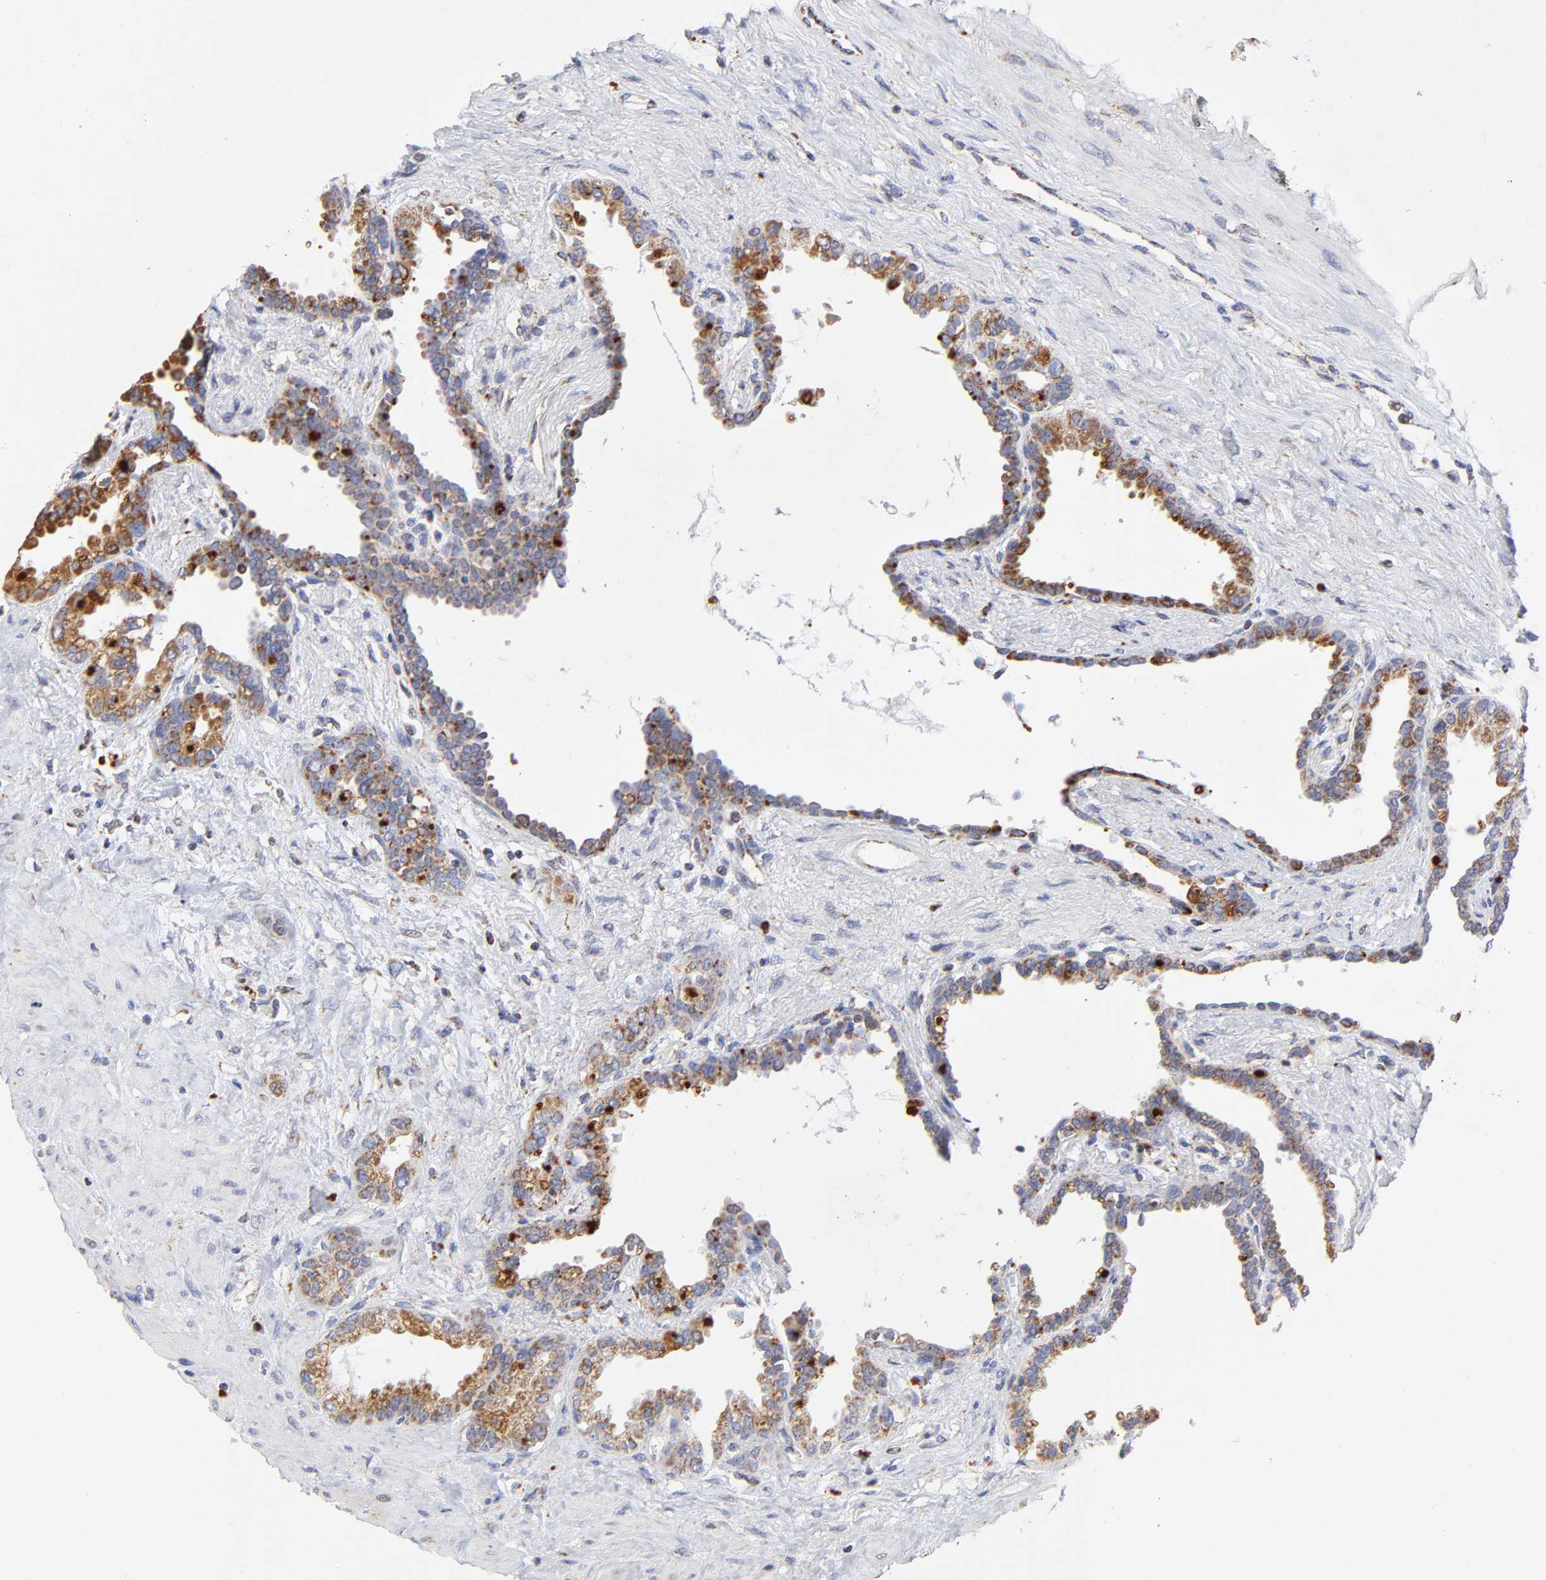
{"staining": {"intensity": "moderate", "quantity": ">75%", "location": "cytoplasmic/membranous"}, "tissue": "seminal vesicle", "cell_type": "Glandular cells", "image_type": "normal", "snomed": [{"axis": "morphology", "description": "Normal tissue, NOS"}, {"axis": "topography", "description": "Seminal veicle"}], "caption": "Immunohistochemical staining of benign human seminal vesicle demonstrates medium levels of moderate cytoplasmic/membranous positivity in approximately >75% of glandular cells. The staining was performed using DAB to visualize the protein expression in brown, while the nuclei were stained in blue with hematoxylin (Magnification: 20x).", "gene": "SSBP1", "patient": {"sex": "male", "age": 61}}